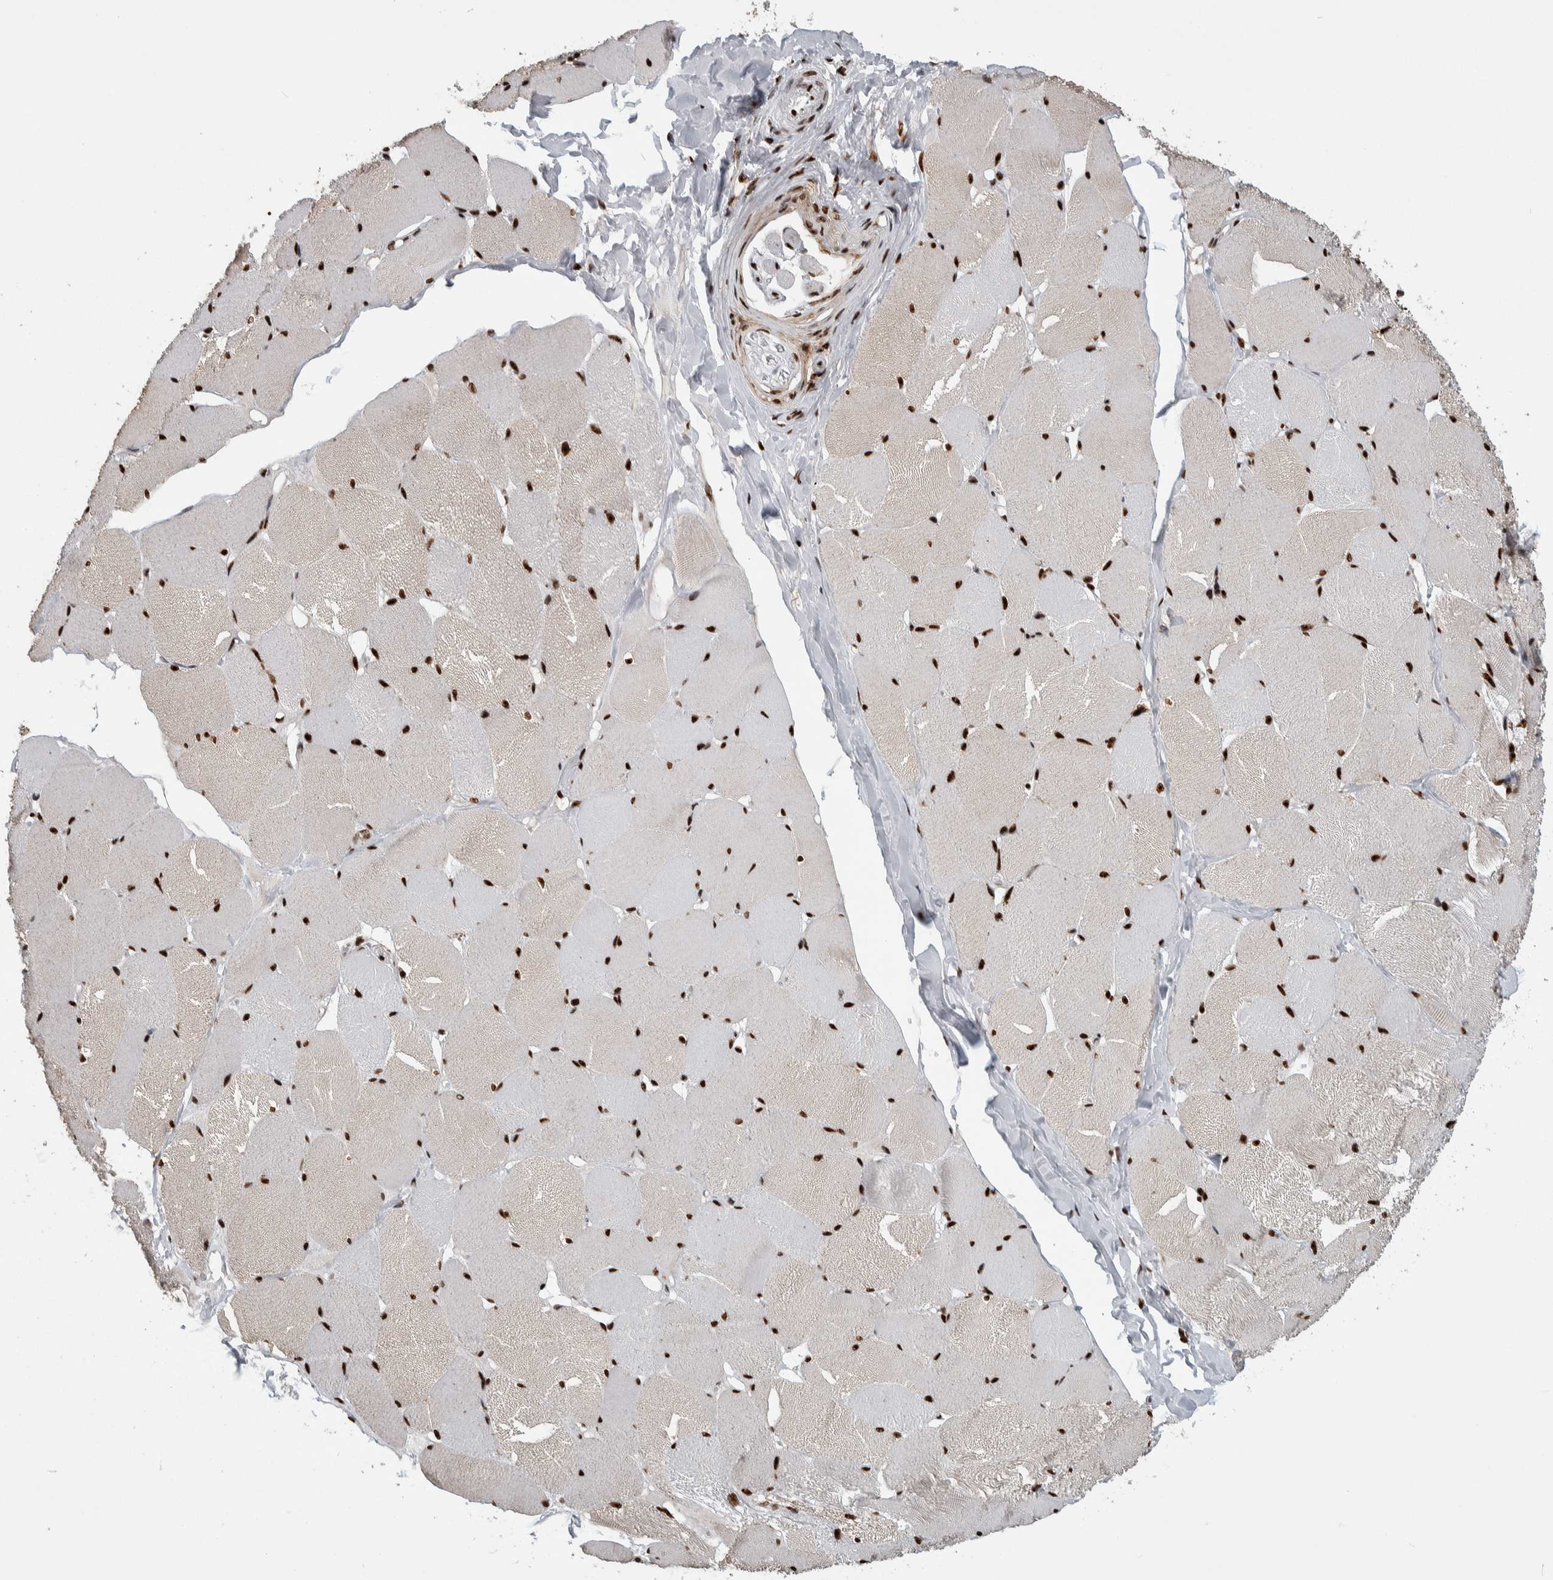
{"staining": {"intensity": "strong", "quantity": ">75%", "location": "nuclear"}, "tissue": "skeletal muscle", "cell_type": "Myocytes", "image_type": "normal", "snomed": [{"axis": "morphology", "description": "Normal tissue, NOS"}, {"axis": "topography", "description": "Skin"}, {"axis": "topography", "description": "Skeletal muscle"}], "caption": "Myocytes reveal strong nuclear staining in approximately >75% of cells in normal skeletal muscle.", "gene": "NCL", "patient": {"sex": "male", "age": 83}}